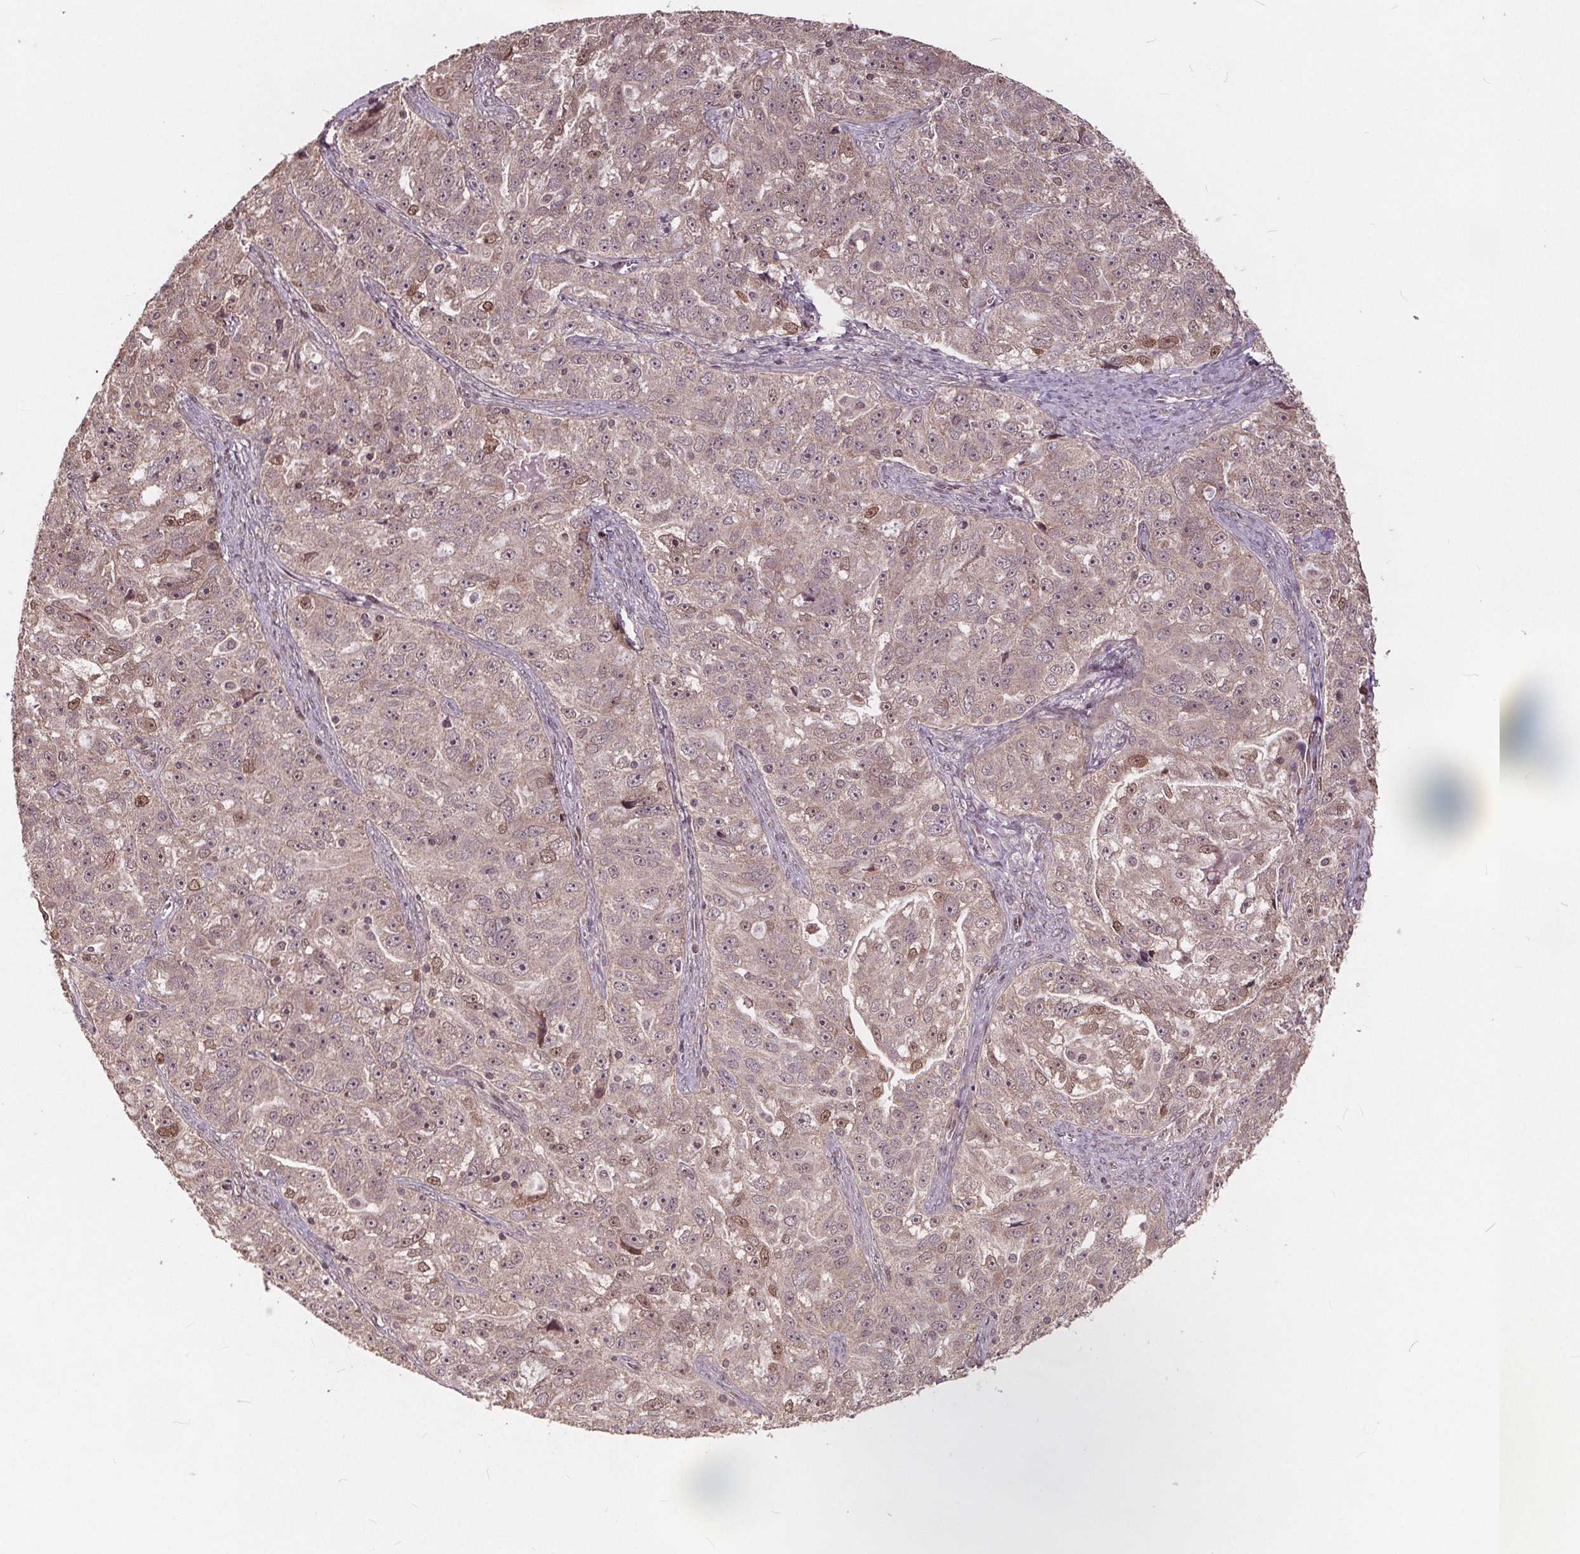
{"staining": {"intensity": "weak", "quantity": ">75%", "location": "cytoplasmic/membranous,nuclear"}, "tissue": "ovarian cancer", "cell_type": "Tumor cells", "image_type": "cancer", "snomed": [{"axis": "morphology", "description": "Cystadenocarcinoma, serous, NOS"}, {"axis": "topography", "description": "Ovary"}], "caption": "This image reveals immunohistochemistry staining of serous cystadenocarcinoma (ovarian), with low weak cytoplasmic/membranous and nuclear staining in approximately >75% of tumor cells.", "gene": "HIF1AN", "patient": {"sex": "female", "age": 51}}